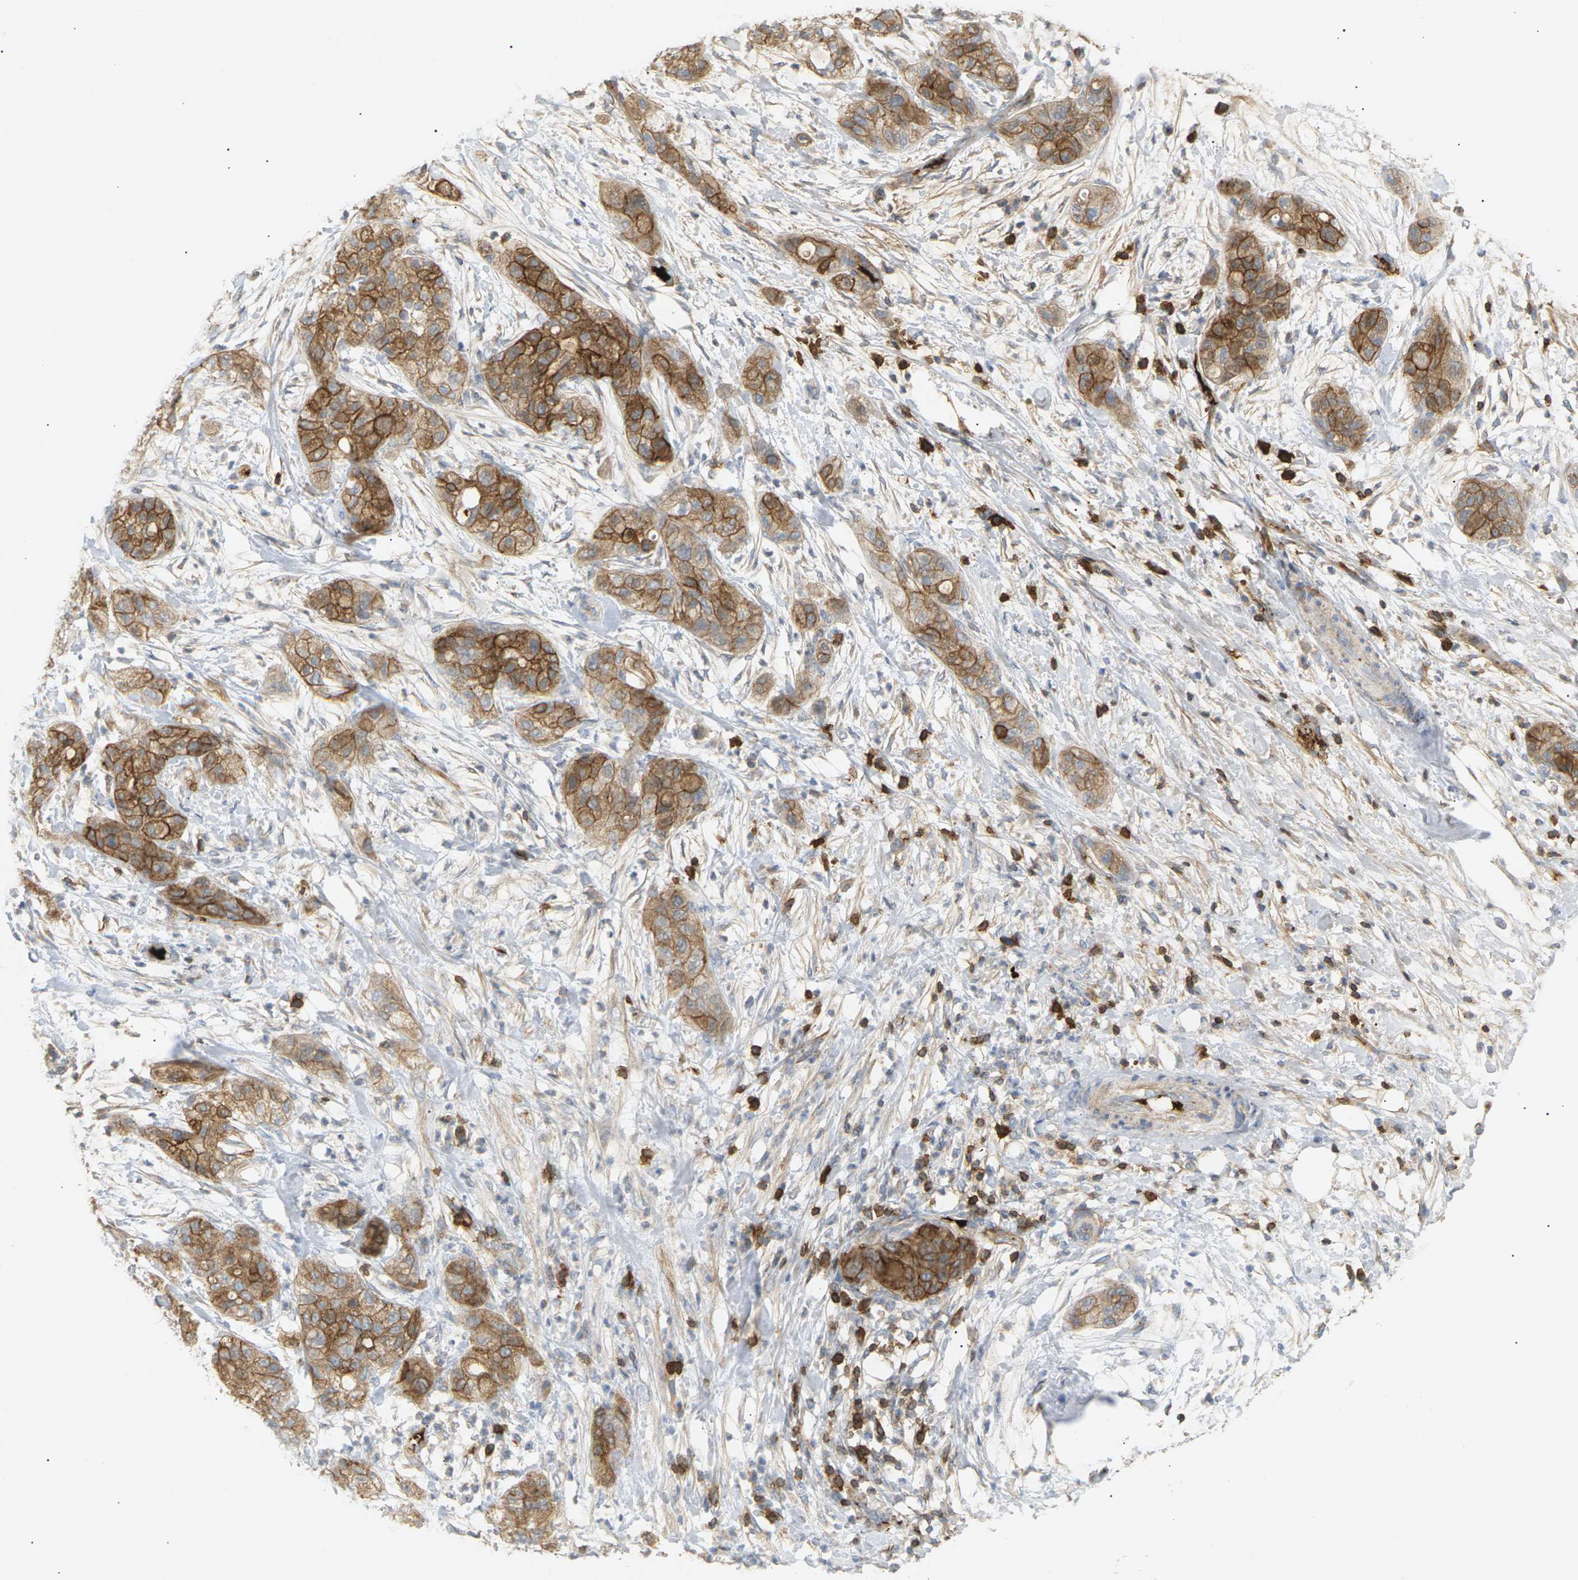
{"staining": {"intensity": "moderate", "quantity": ">75%", "location": "cytoplasmic/membranous"}, "tissue": "pancreatic cancer", "cell_type": "Tumor cells", "image_type": "cancer", "snomed": [{"axis": "morphology", "description": "Adenocarcinoma, NOS"}, {"axis": "topography", "description": "Pancreas"}], "caption": "There is medium levels of moderate cytoplasmic/membranous staining in tumor cells of pancreatic cancer (adenocarcinoma), as demonstrated by immunohistochemical staining (brown color).", "gene": "LIME1", "patient": {"sex": "female", "age": 78}}